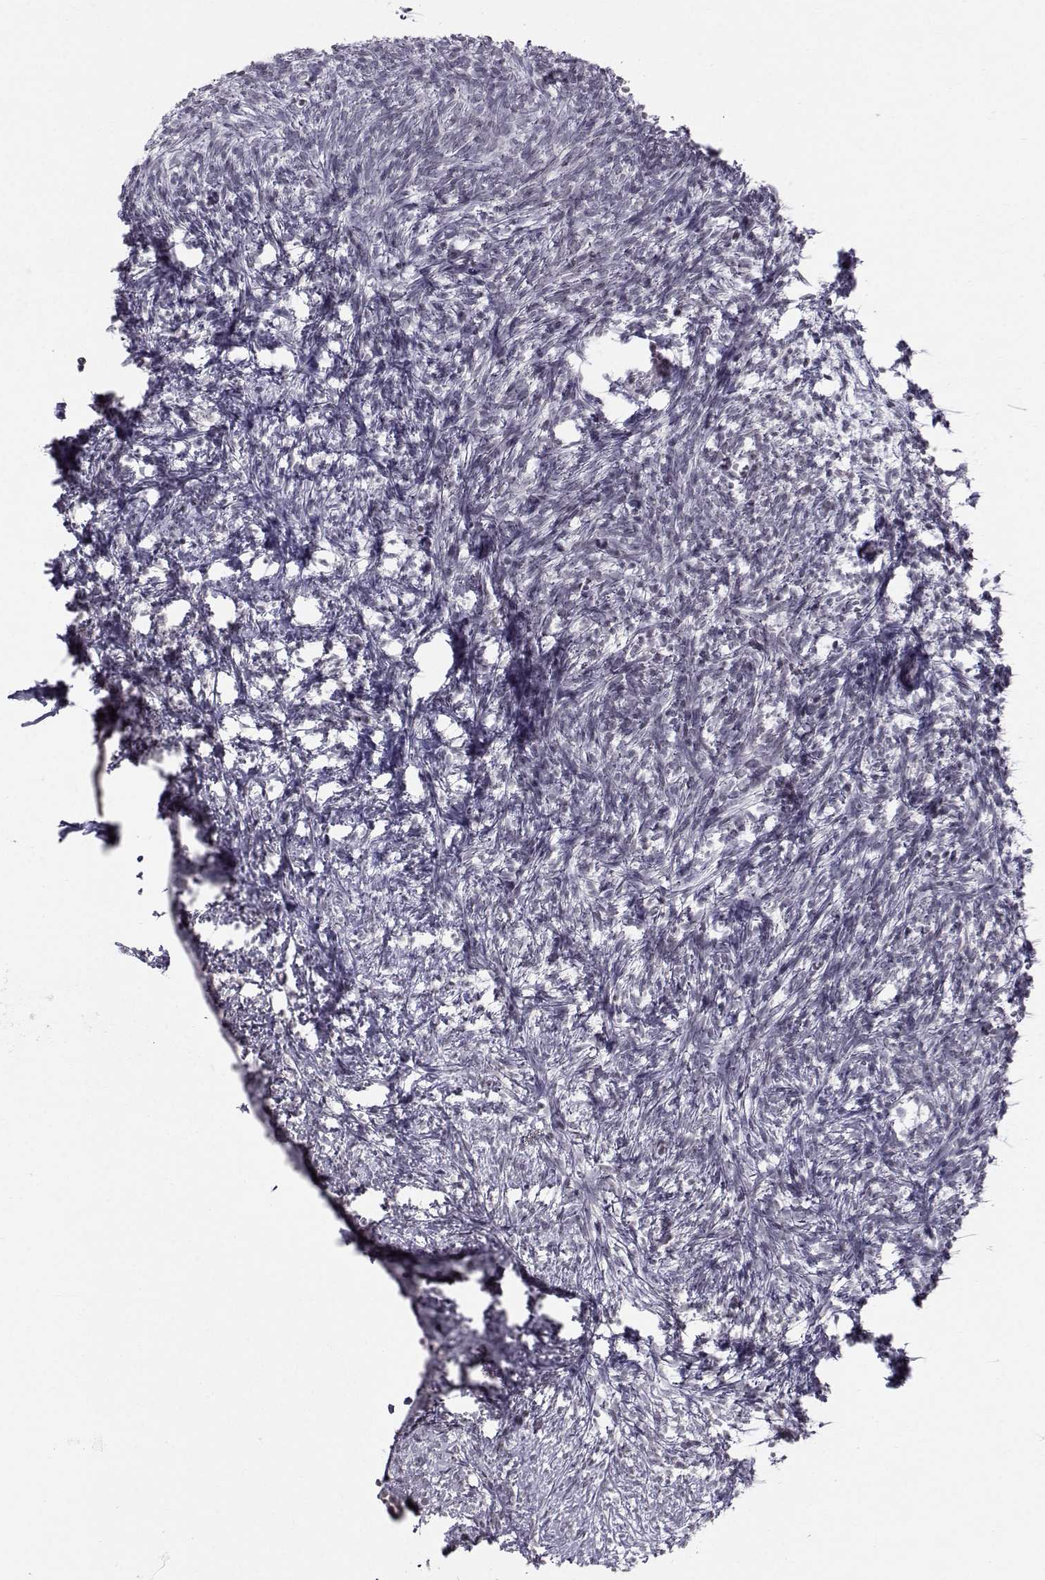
{"staining": {"intensity": "negative", "quantity": "none", "location": "none"}, "tissue": "ovary", "cell_type": "Follicle cells", "image_type": "normal", "snomed": [{"axis": "morphology", "description": "Normal tissue, NOS"}, {"axis": "topography", "description": "Ovary"}], "caption": "IHC of normal human ovary shows no staining in follicle cells. (DAB IHC visualized using brightfield microscopy, high magnification).", "gene": "MARCHF4", "patient": {"sex": "female", "age": 43}}